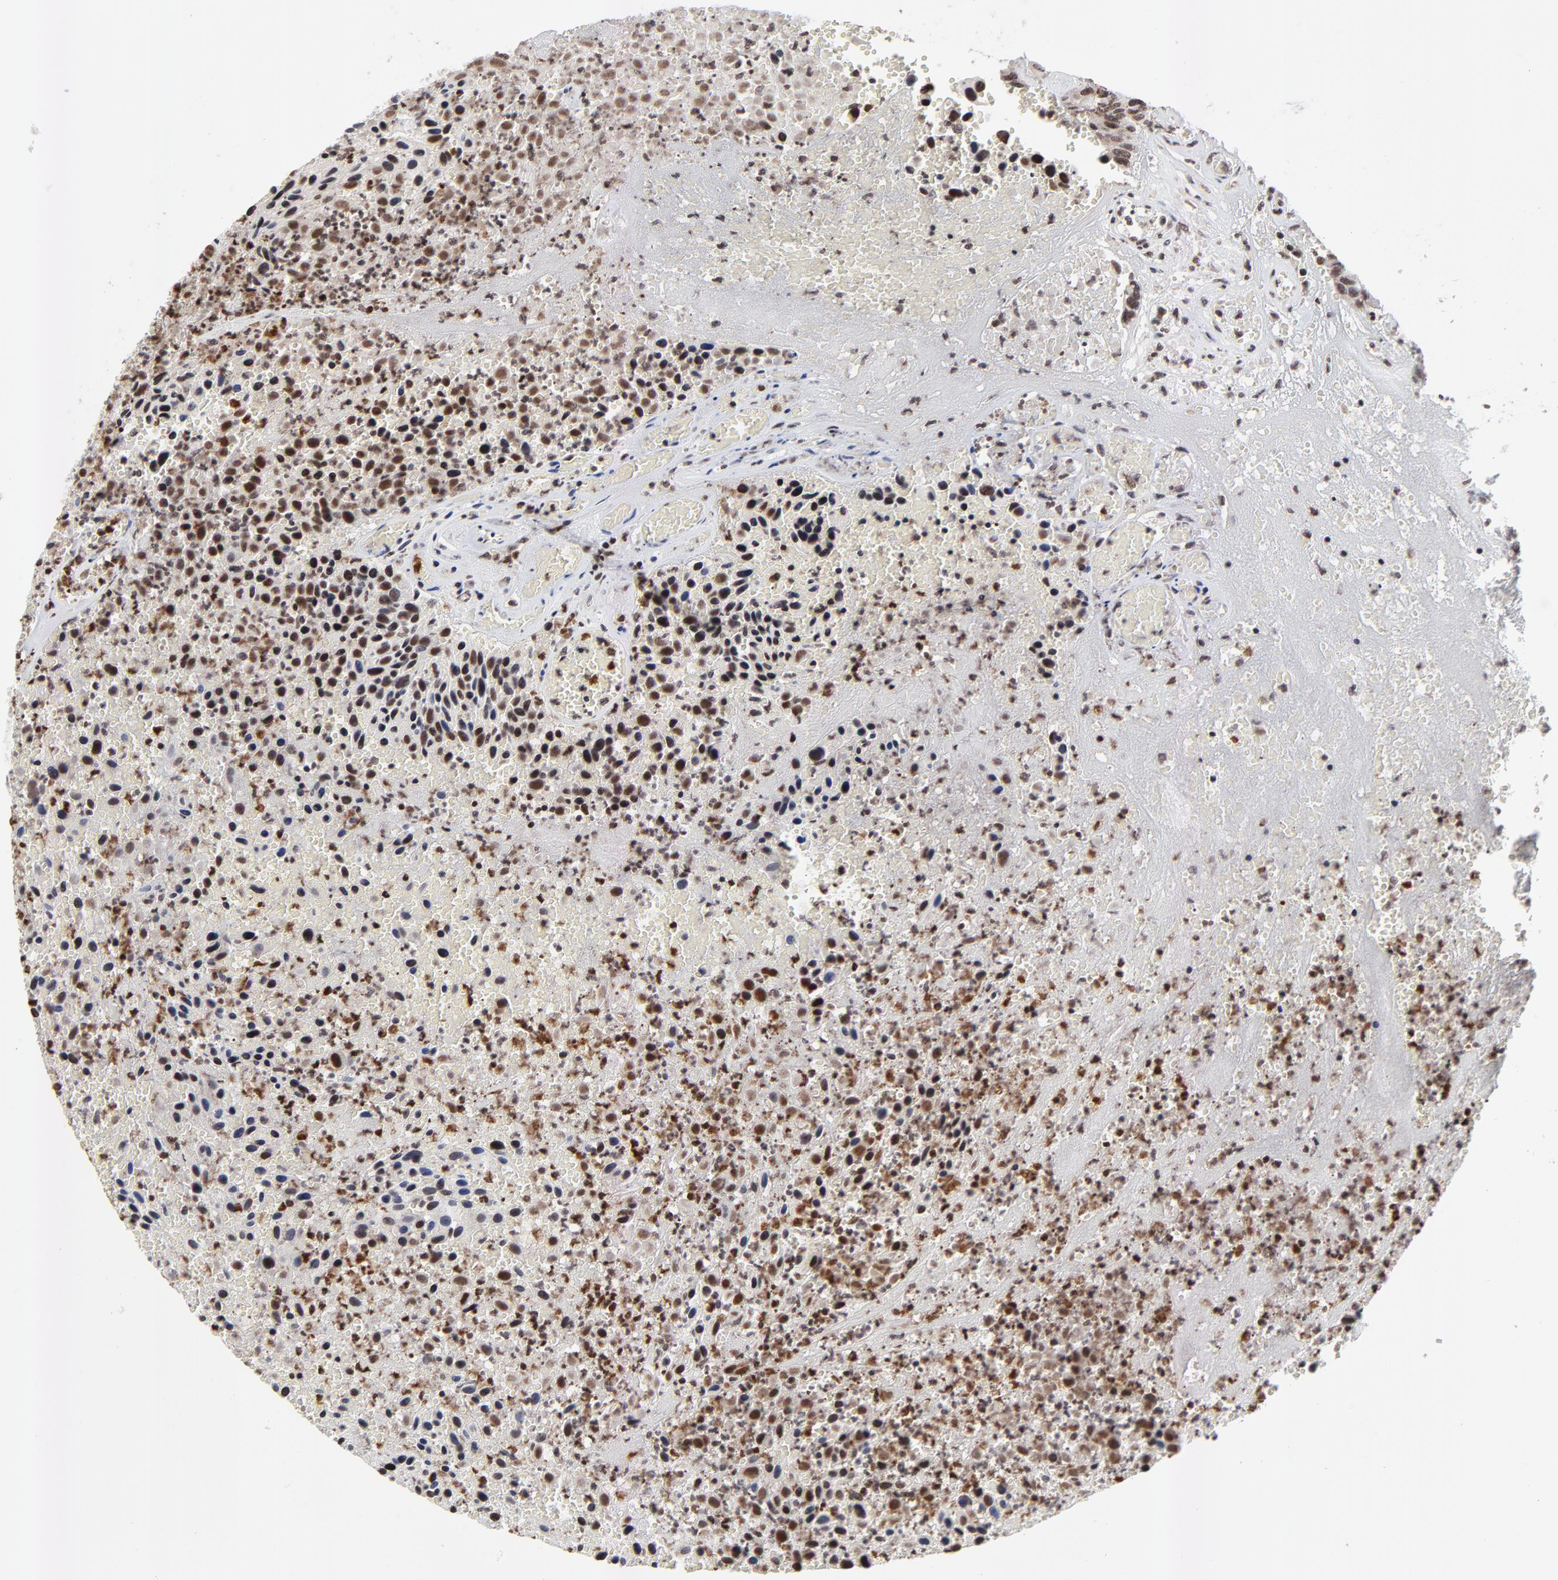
{"staining": {"intensity": "strong", "quantity": ">75%", "location": "cytoplasmic/membranous,nuclear"}, "tissue": "urothelial cancer", "cell_type": "Tumor cells", "image_type": "cancer", "snomed": [{"axis": "morphology", "description": "Urothelial carcinoma, High grade"}, {"axis": "topography", "description": "Urinary bladder"}], "caption": "This photomicrograph exhibits immunohistochemistry (IHC) staining of human high-grade urothelial carcinoma, with high strong cytoplasmic/membranous and nuclear positivity in approximately >75% of tumor cells.", "gene": "ZNF777", "patient": {"sex": "male", "age": 66}}